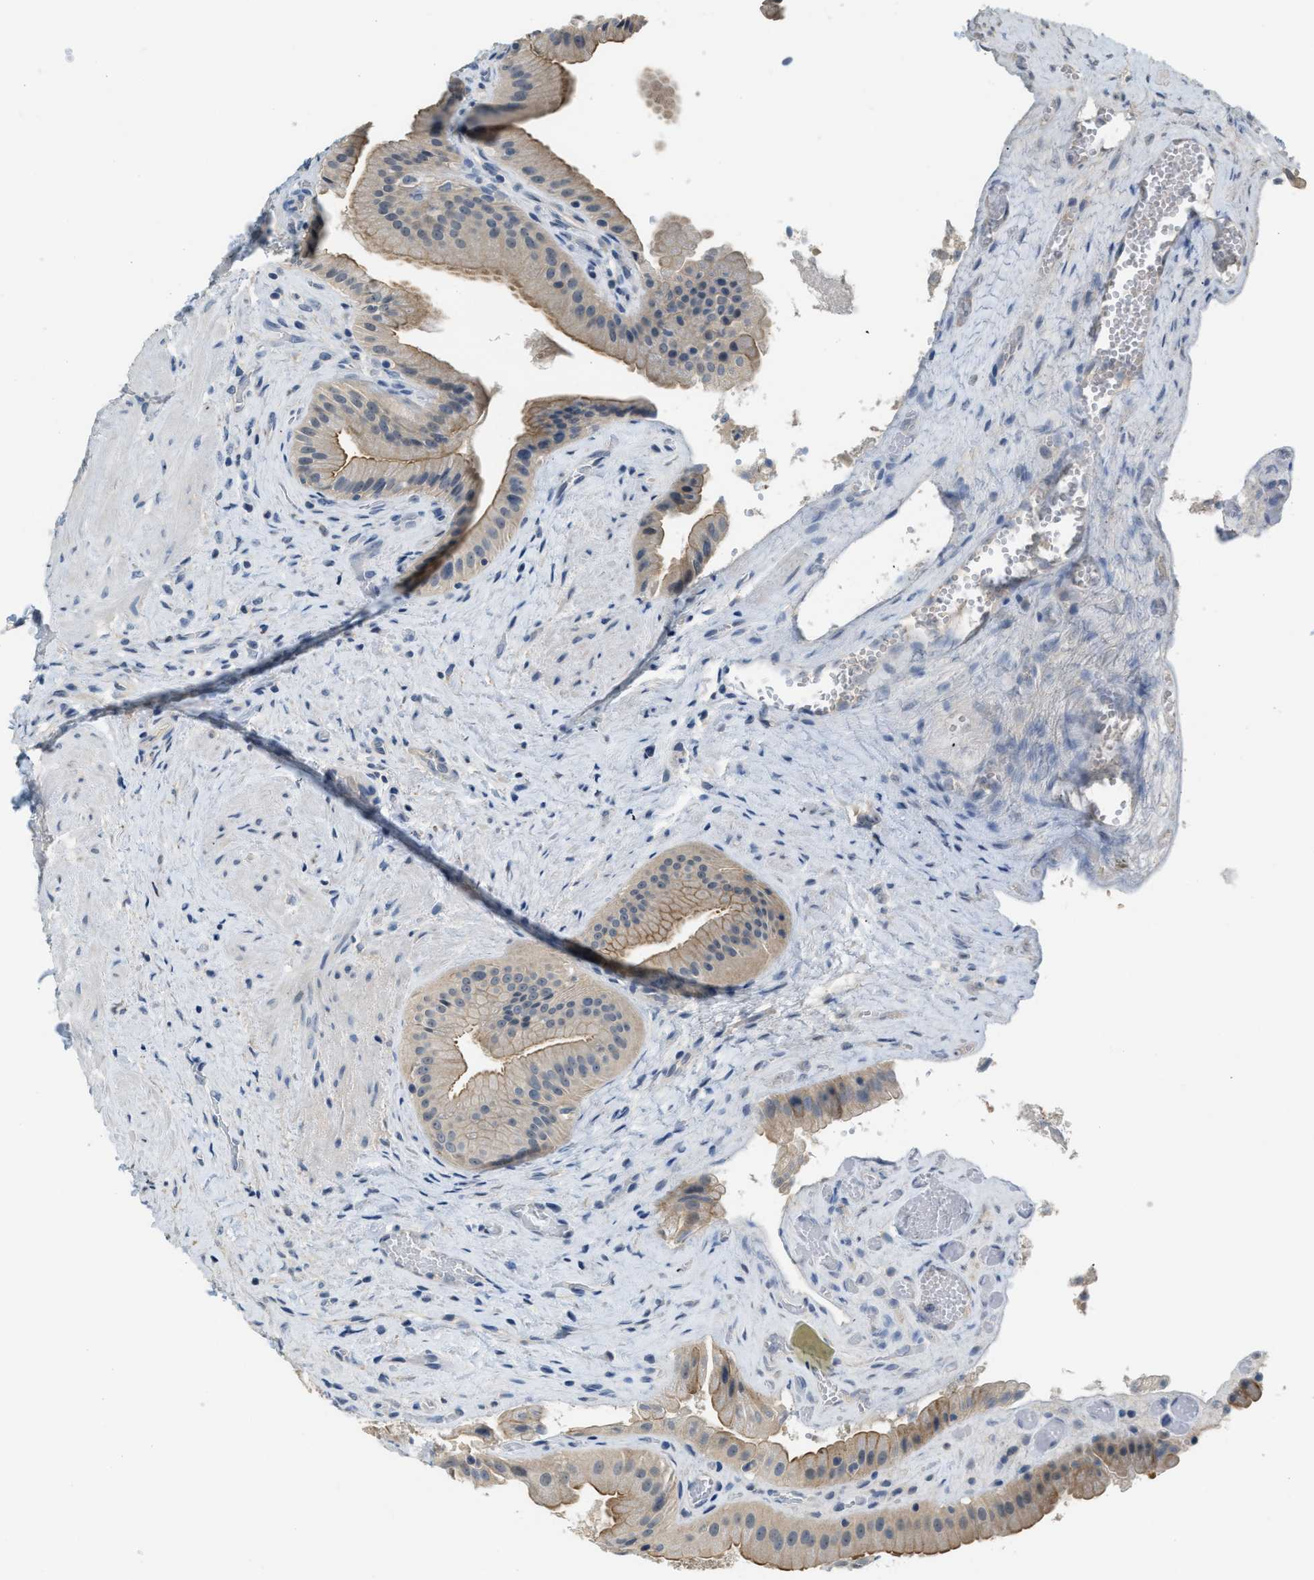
{"staining": {"intensity": "weak", "quantity": ">75%", "location": "cytoplasmic/membranous"}, "tissue": "gallbladder", "cell_type": "Glandular cells", "image_type": "normal", "snomed": [{"axis": "morphology", "description": "Normal tissue, NOS"}, {"axis": "topography", "description": "Gallbladder"}], "caption": "A brown stain labels weak cytoplasmic/membranous positivity of a protein in glandular cells of normal human gallbladder.", "gene": "TMEM154", "patient": {"sex": "male", "age": 49}}